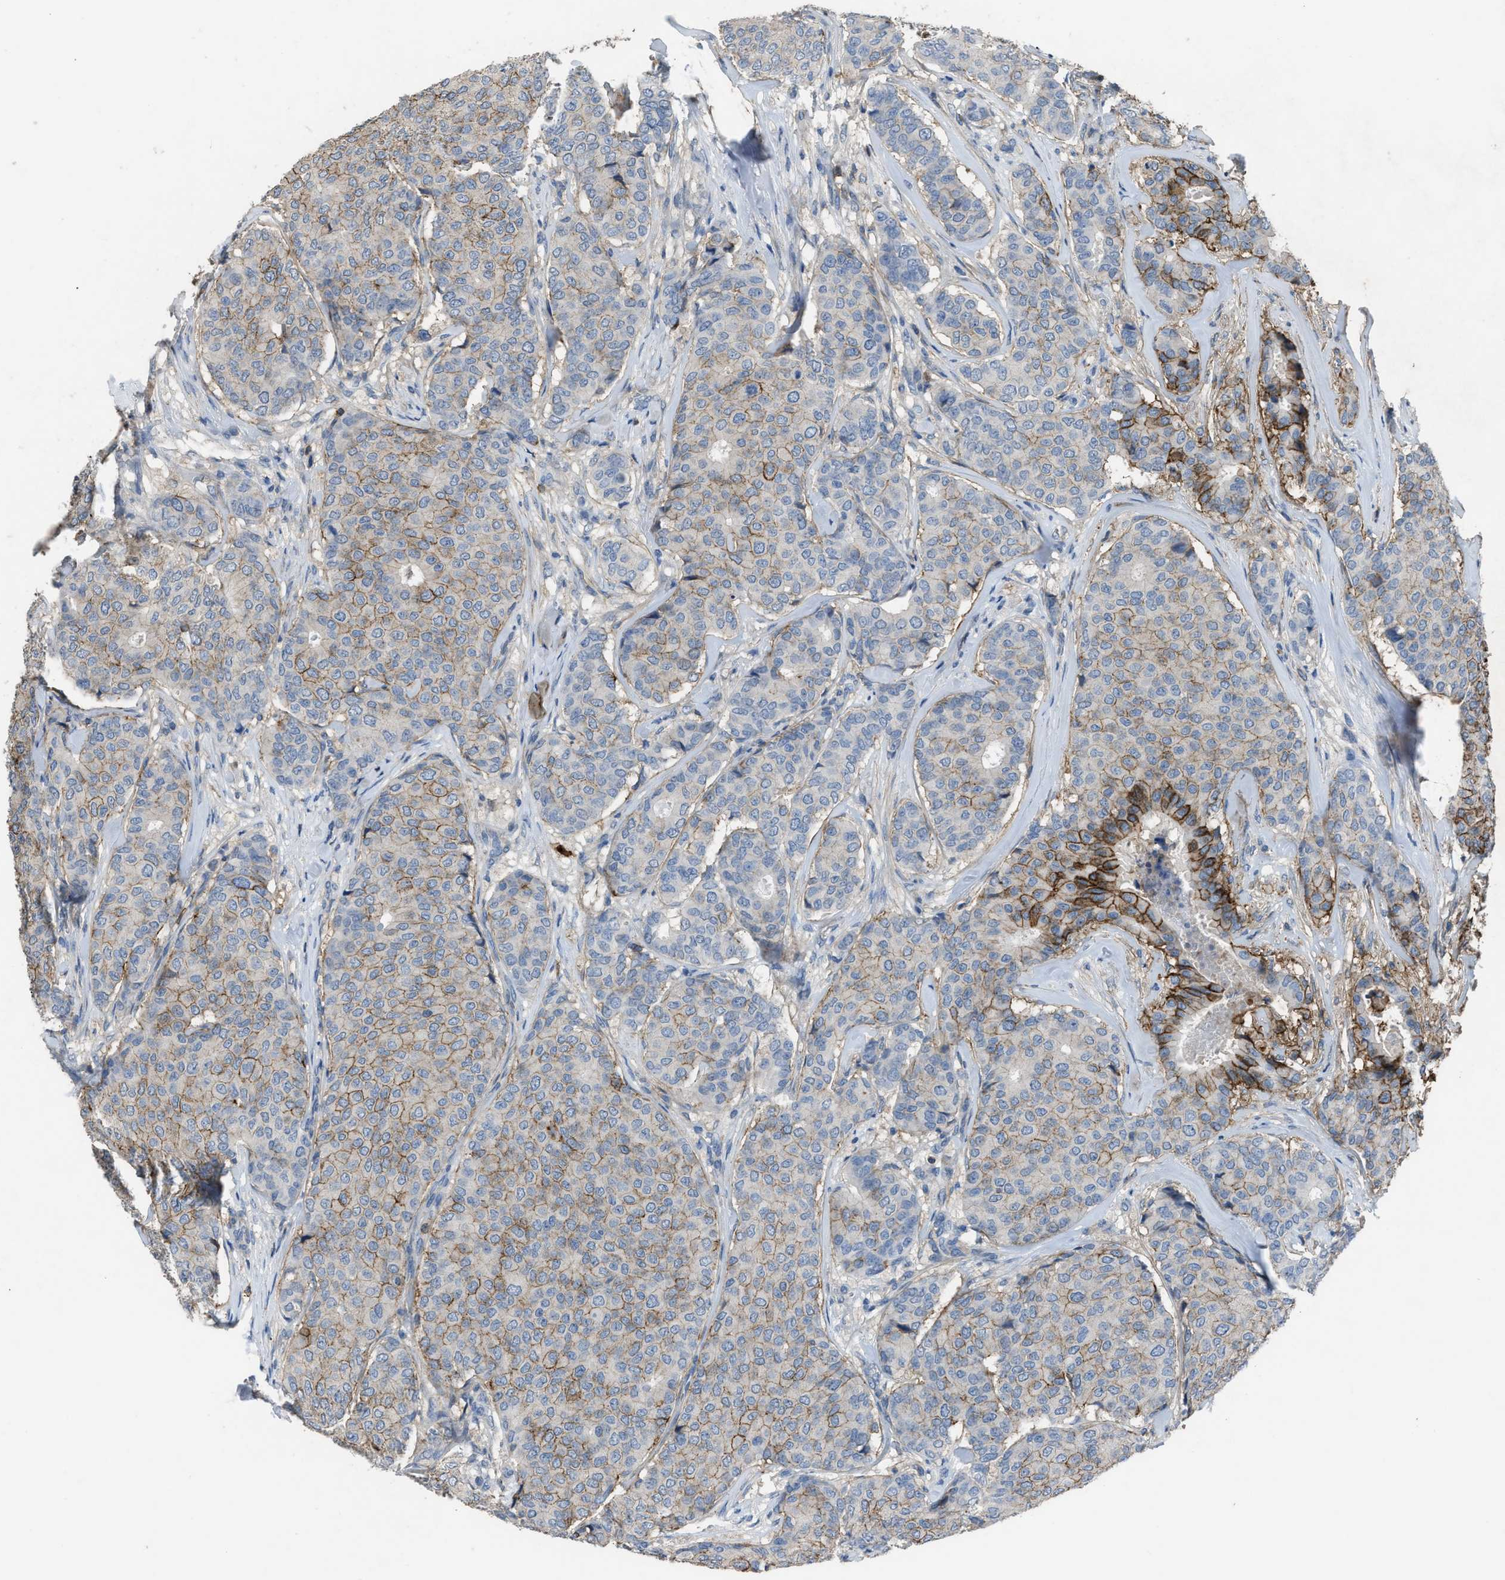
{"staining": {"intensity": "strong", "quantity": "25%-75%", "location": "cytoplasmic/membranous"}, "tissue": "breast cancer", "cell_type": "Tumor cells", "image_type": "cancer", "snomed": [{"axis": "morphology", "description": "Duct carcinoma"}, {"axis": "topography", "description": "Breast"}], "caption": "Breast intraductal carcinoma was stained to show a protein in brown. There is high levels of strong cytoplasmic/membranous staining in about 25%-75% of tumor cells.", "gene": "OR51E1", "patient": {"sex": "female", "age": 75}}